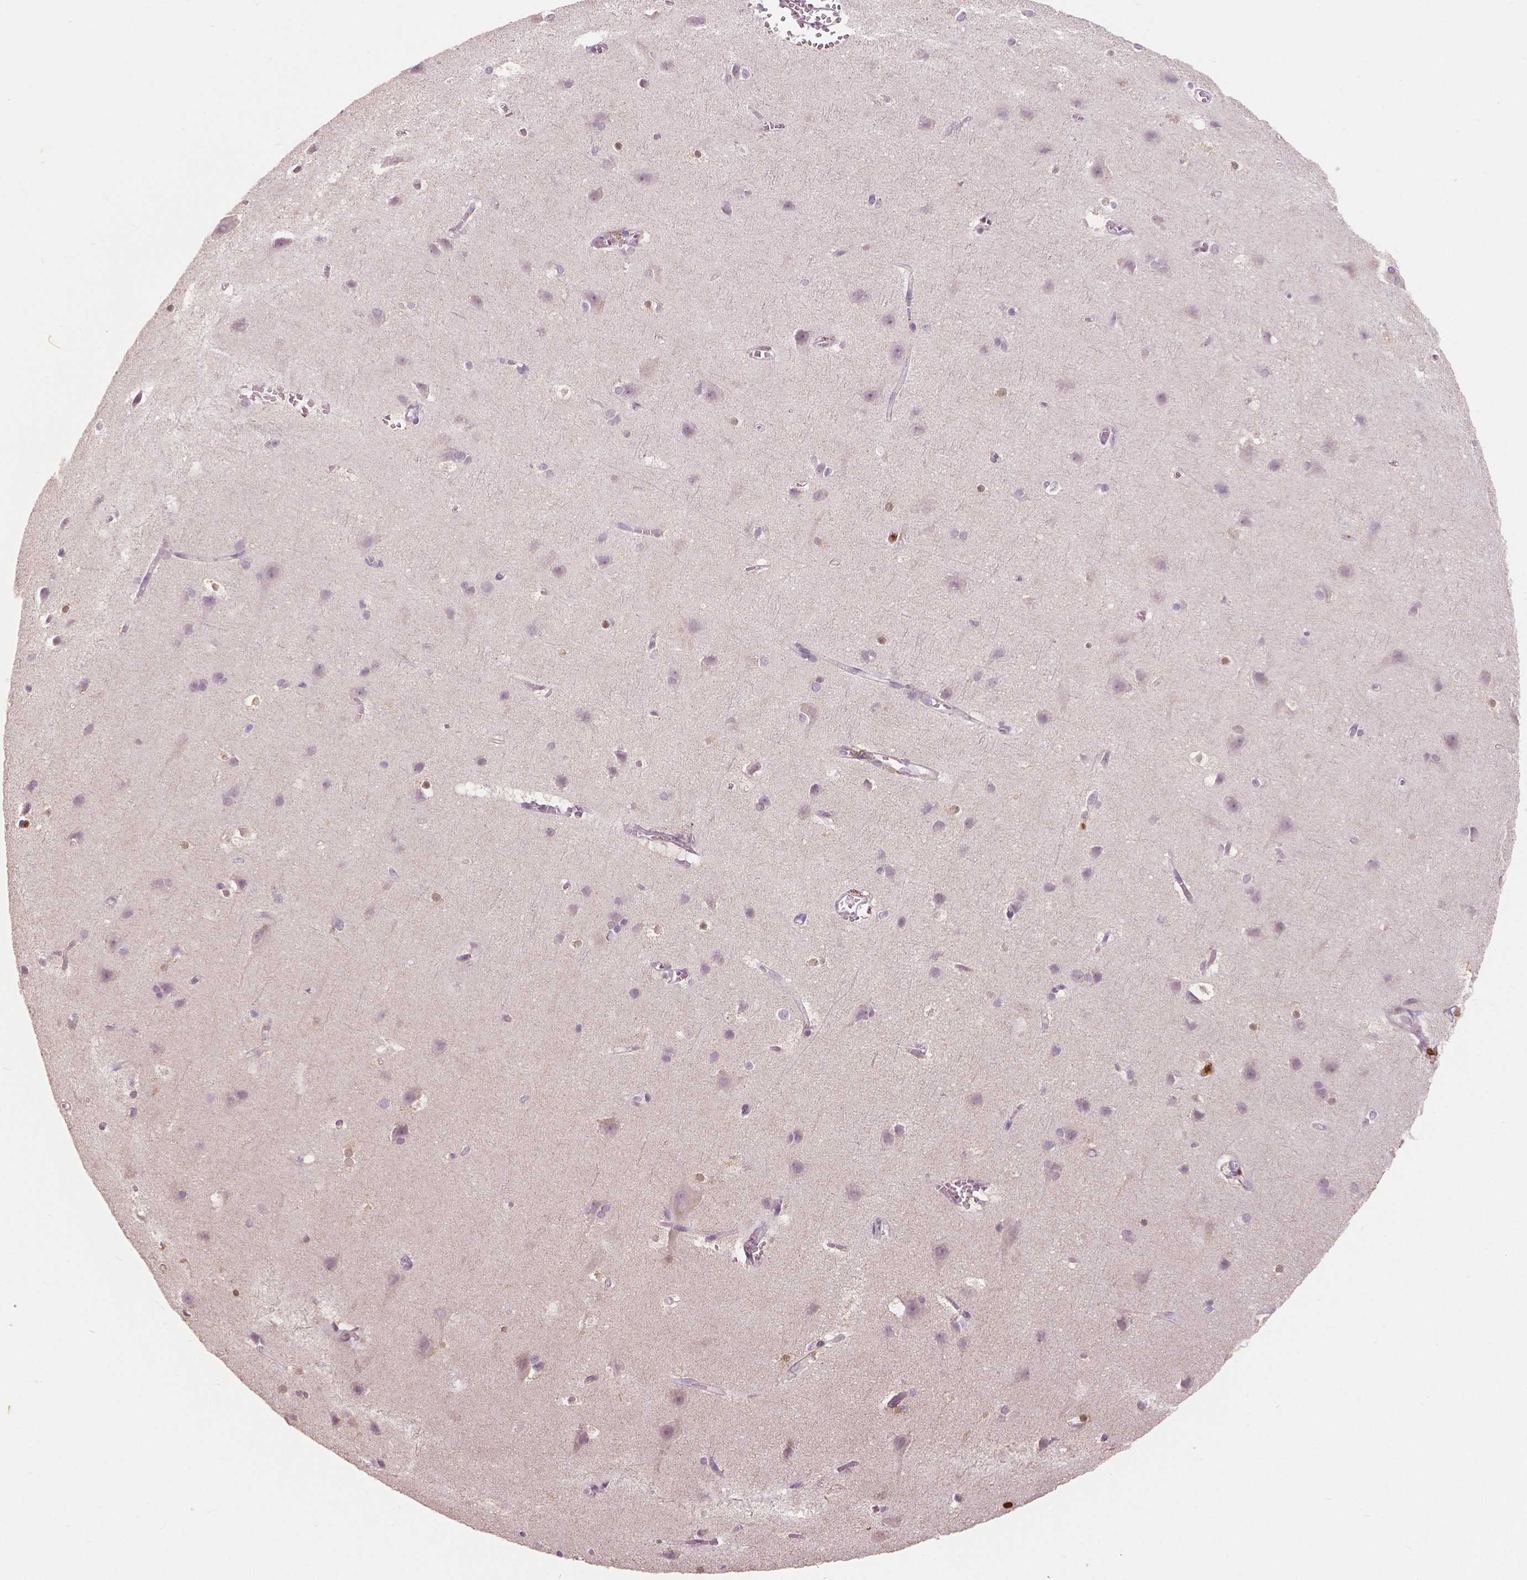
{"staining": {"intensity": "negative", "quantity": "none", "location": "none"}, "tissue": "cerebral cortex", "cell_type": "Endothelial cells", "image_type": "normal", "snomed": [{"axis": "morphology", "description": "Normal tissue, NOS"}, {"axis": "topography", "description": "Cerebral cortex"}], "caption": "Endothelial cells are negative for protein expression in normal human cerebral cortex. (DAB immunohistochemistry, high magnification).", "gene": "S100A4", "patient": {"sex": "male", "age": 37}}